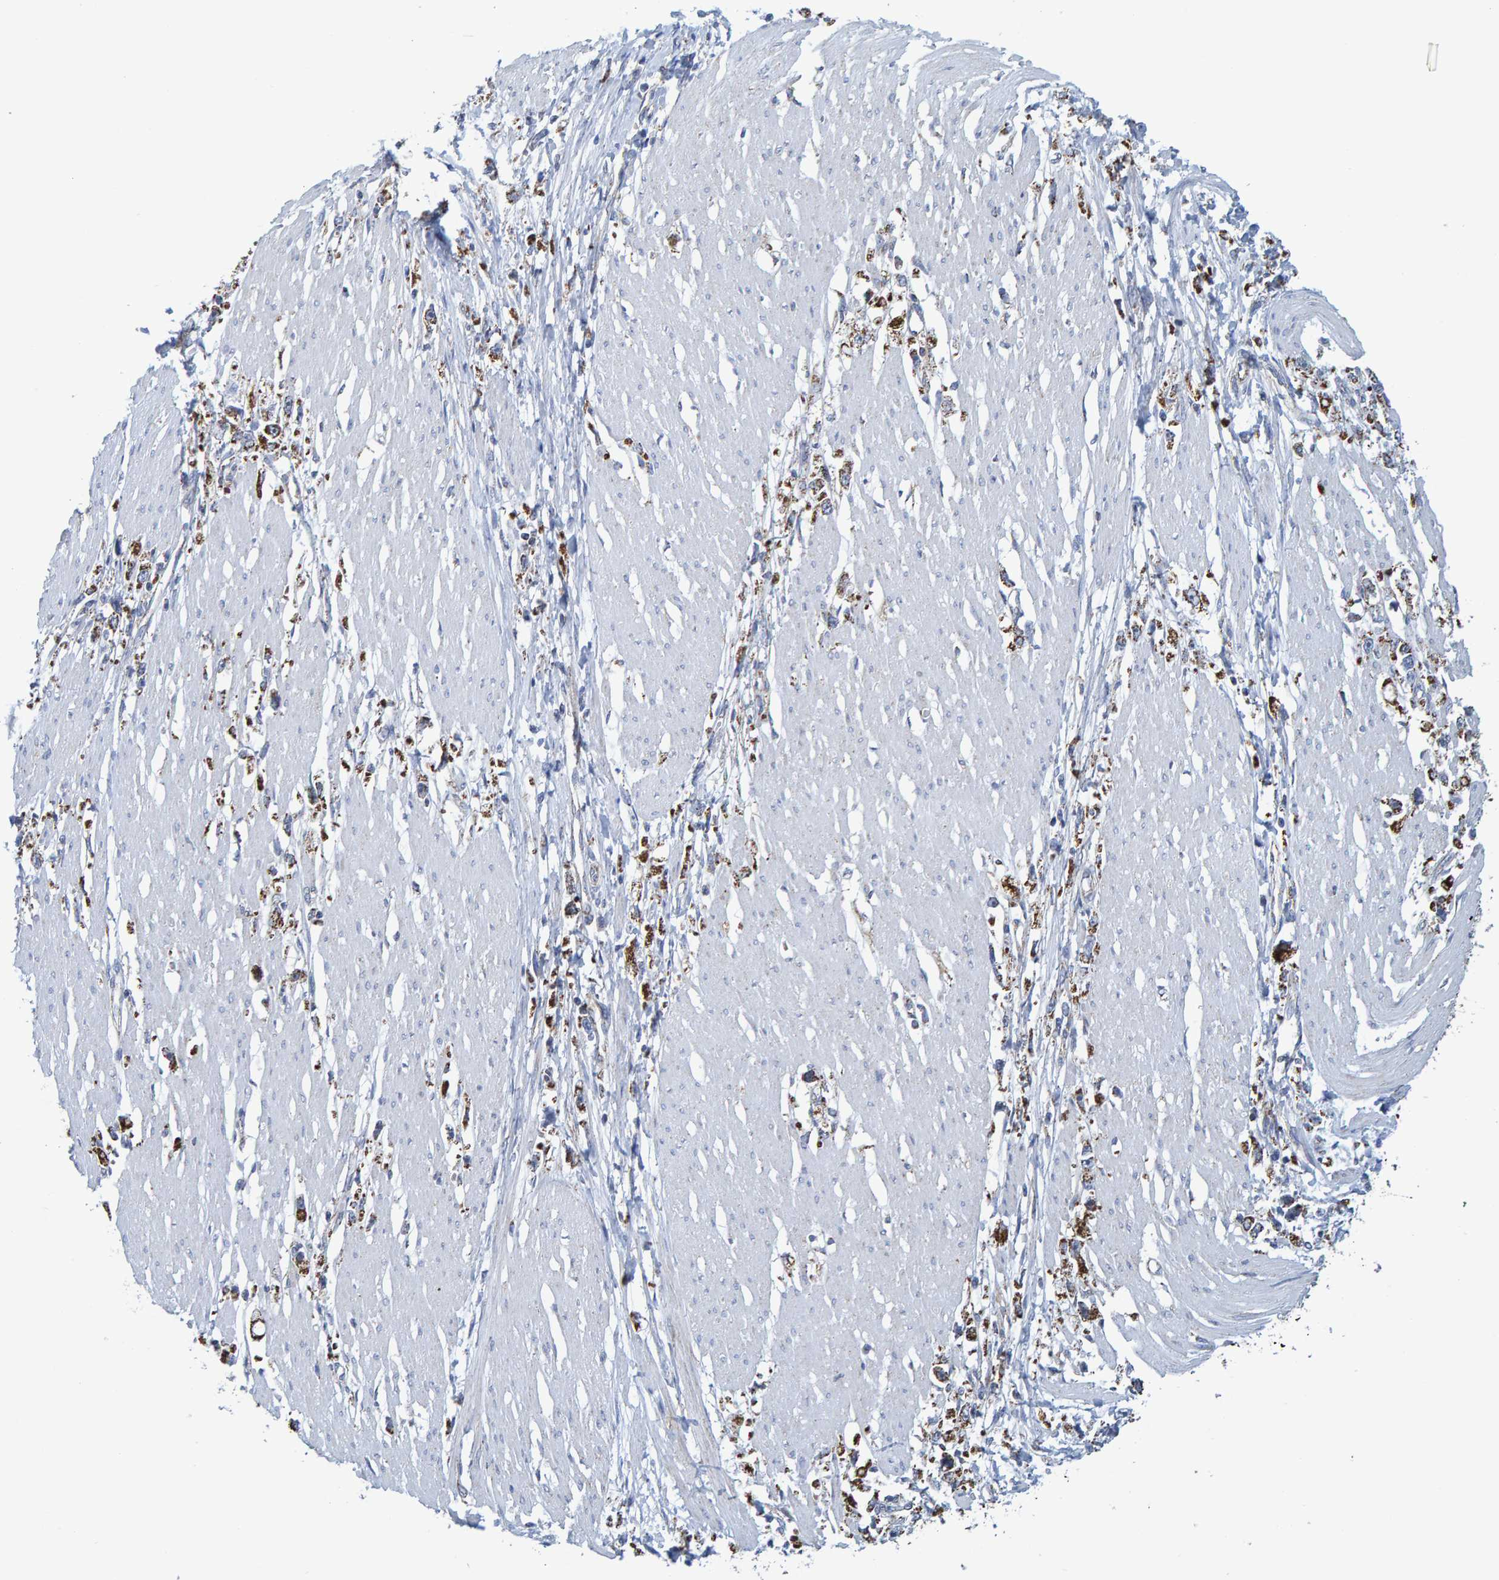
{"staining": {"intensity": "moderate", "quantity": ">75%", "location": "cytoplasmic/membranous"}, "tissue": "stomach cancer", "cell_type": "Tumor cells", "image_type": "cancer", "snomed": [{"axis": "morphology", "description": "Adenocarcinoma, NOS"}, {"axis": "topography", "description": "Stomach"}], "caption": "An image of stomach cancer (adenocarcinoma) stained for a protein demonstrates moderate cytoplasmic/membranous brown staining in tumor cells.", "gene": "MRPS7", "patient": {"sex": "female", "age": 59}}